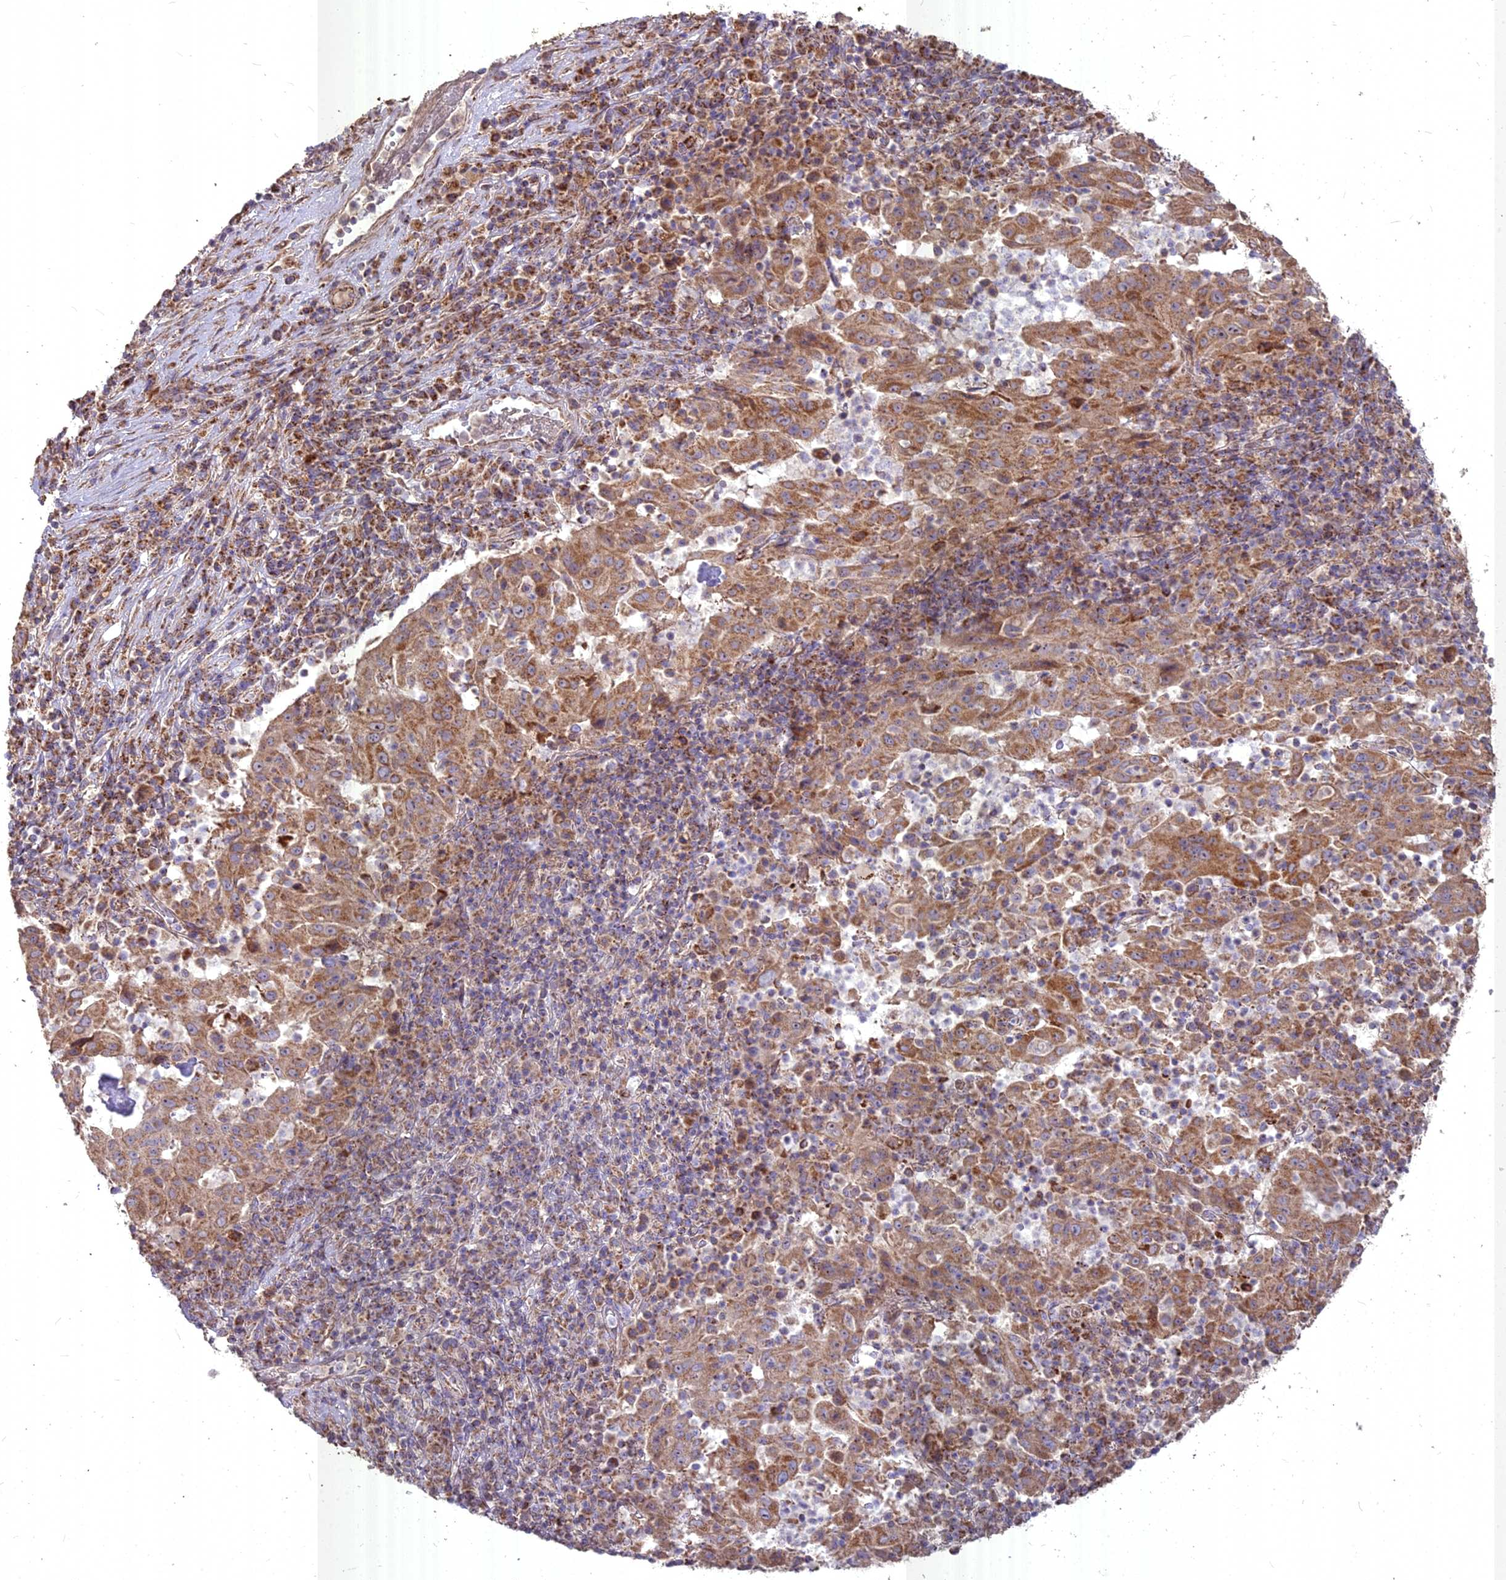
{"staining": {"intensity": "moderate", "quantity": ">75%", "location": "cytoplasmic/membranous"}, "tissue": "pancreatic cancer", "cell_type": "Tumor cells", "image_type": "cancer", "snomed": [{"axis": "morphology", "description": "Adenocarcinoma, NOS"}, {"axis": "topography", "description": "Pancreas"}], "caption": "Immunohistochemical staining of human pancreatic cancer (adenocarcinoma) displays medium levels of moderate cytoplasmic/membranous positivity in about >75% of tumor cells. The protein is shown in brown color, while the nuclei are stained blue.", "gene": "COX11", "patient": {"sex": "male", "age": 63}}